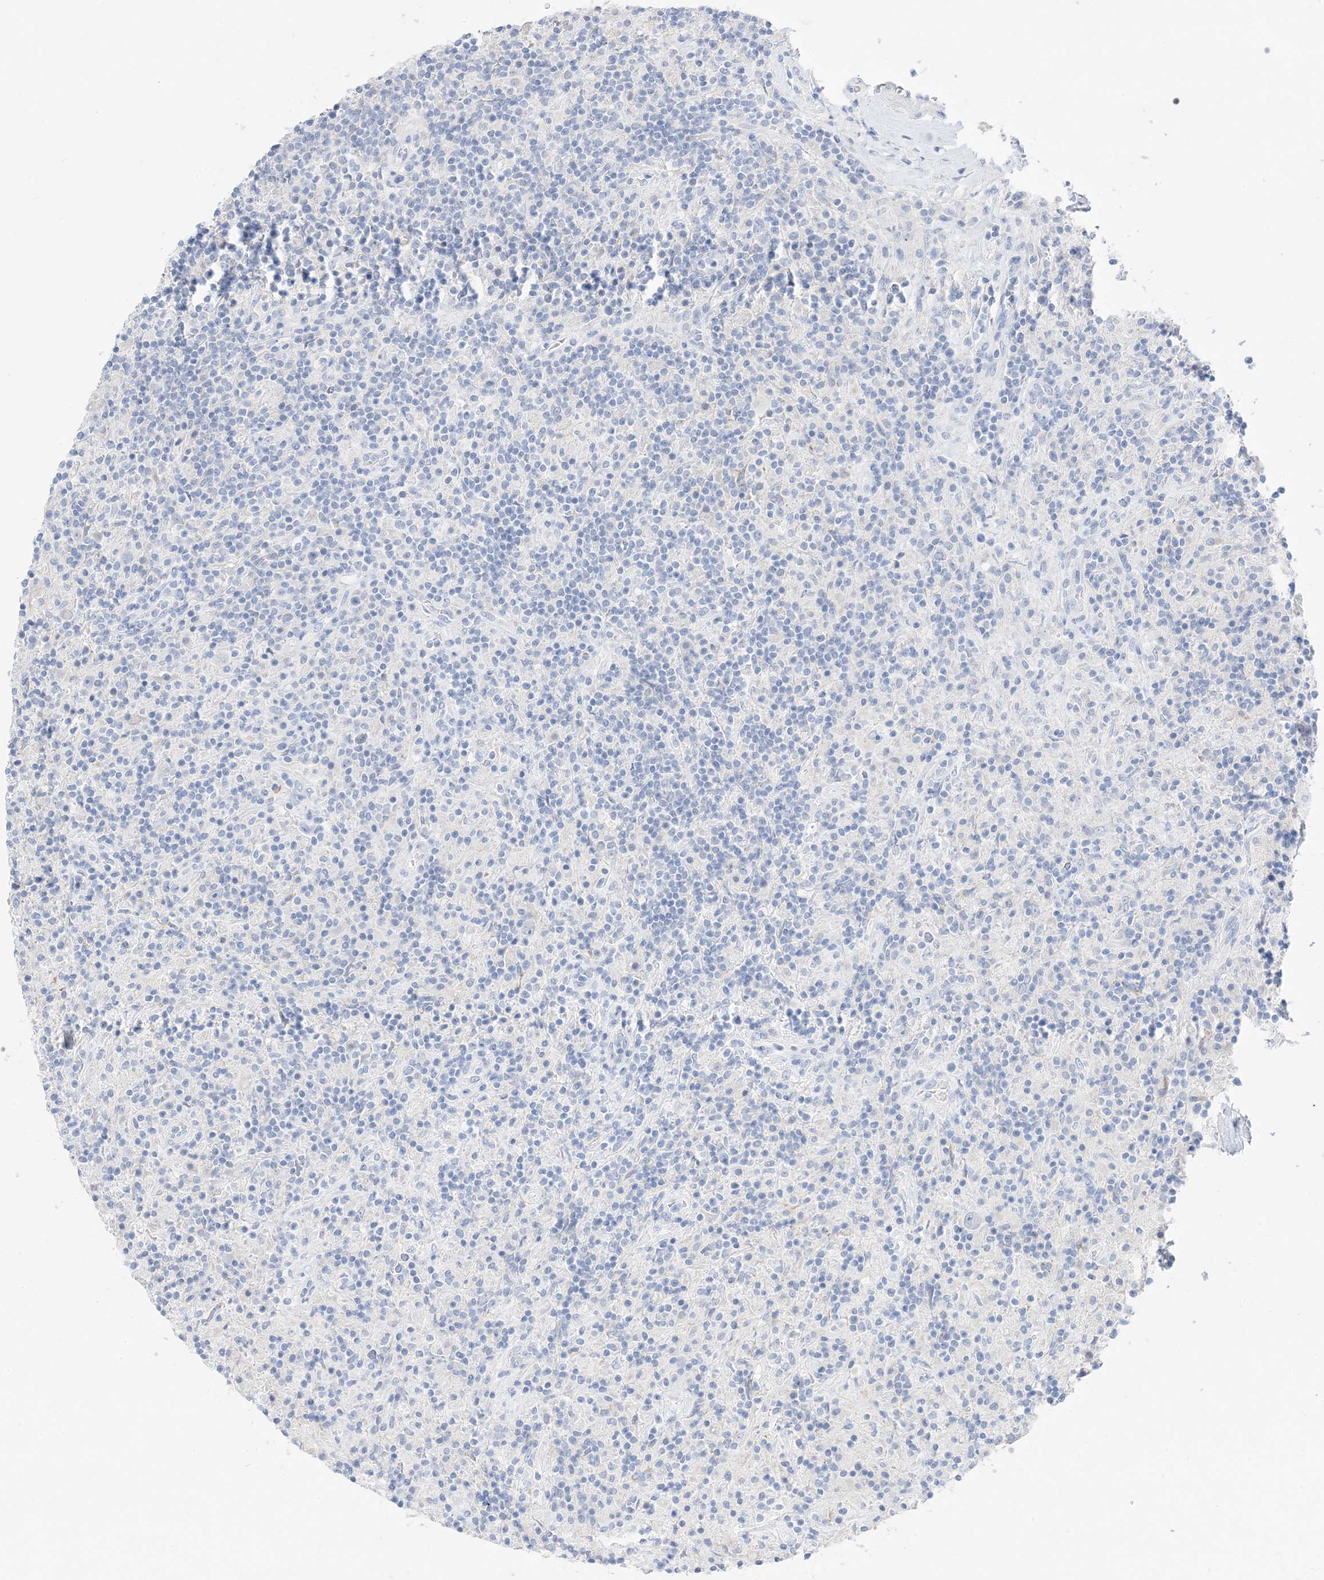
{"staining": {"intensity": "negative", "quantity": "none", "location": "none"}, "tissue": "lymphoma", "cell_type": "Tumor cells", "image_type": "cancer", "snomed": [{"axis": "morphology", "description": "Hodgkin's disease, NOS"}, {"axis": "topography", "description": "Lymph node"}], "caption": "Lymphoma was stained to show a protein in brown. There is no significant expression in tumor cells. (DAB (3,3'-diaminobenzidine) immunohistochemistry with hematoxylin counter stain).", "gene": "MUC17", "patient": {"sex": "male", "age": 70}}